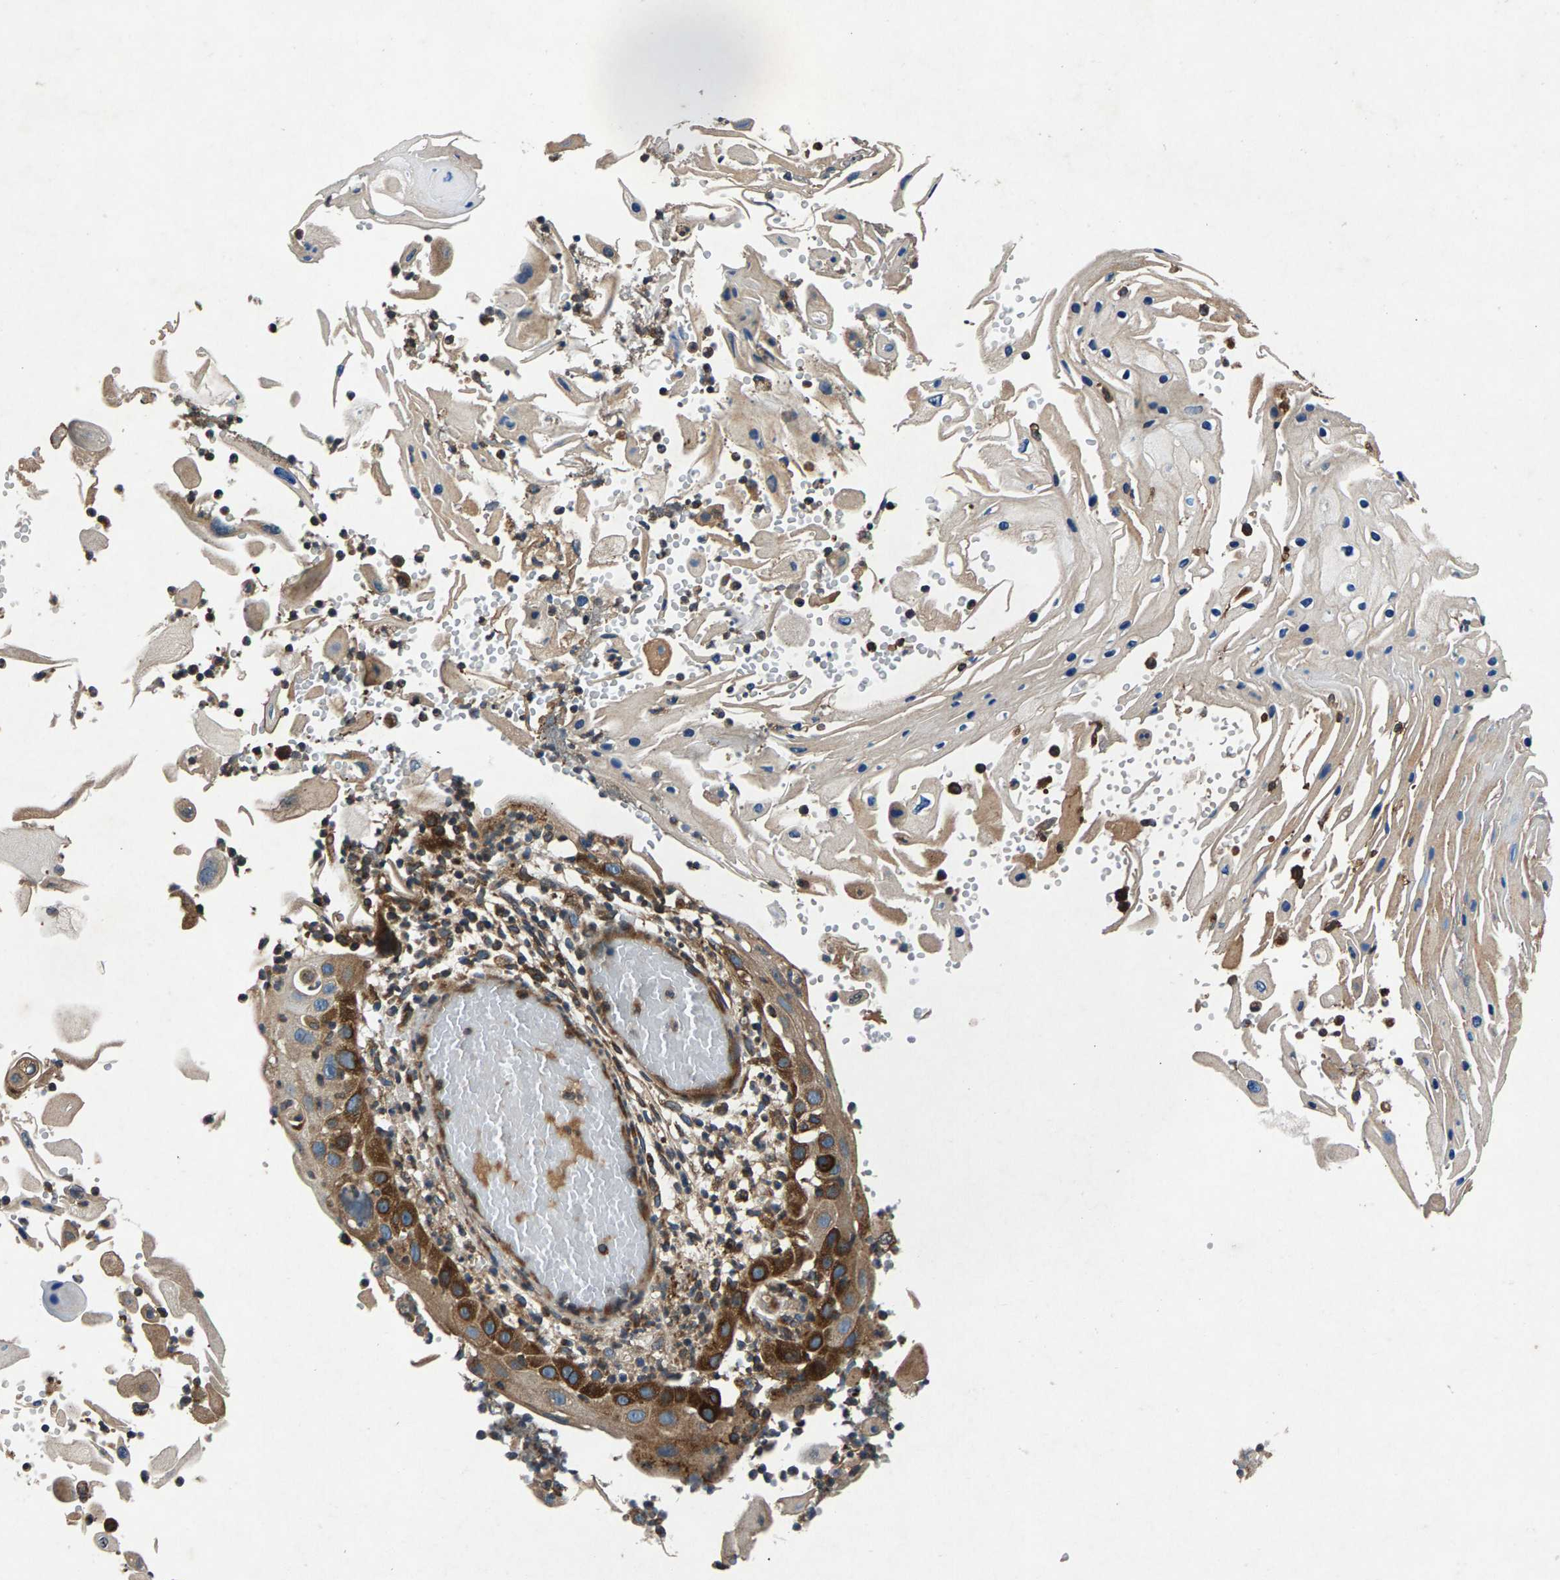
{"staining": {"intensity": "moderate", "quantity": "<25%", "location": "cytoplasmic/membranous"}, "tissue": "skin cancer", "cell_type": "Tumor cells", "image_type": "cancer", "snomed": [{"axis": "morphology", "description": "Squamous cell carcinoma, NOS"}, {"axis": "topography", "description": "Skin"}], "caption": "About <25% of tumor cells in human squamous cell carcinoma (skin) display moderate cytoplasmic/membranous protein staining as visualized by brown immunohistochemical staining.", "gene": "LPCAT1", "patient": {"sex": "female", "age": 44}}